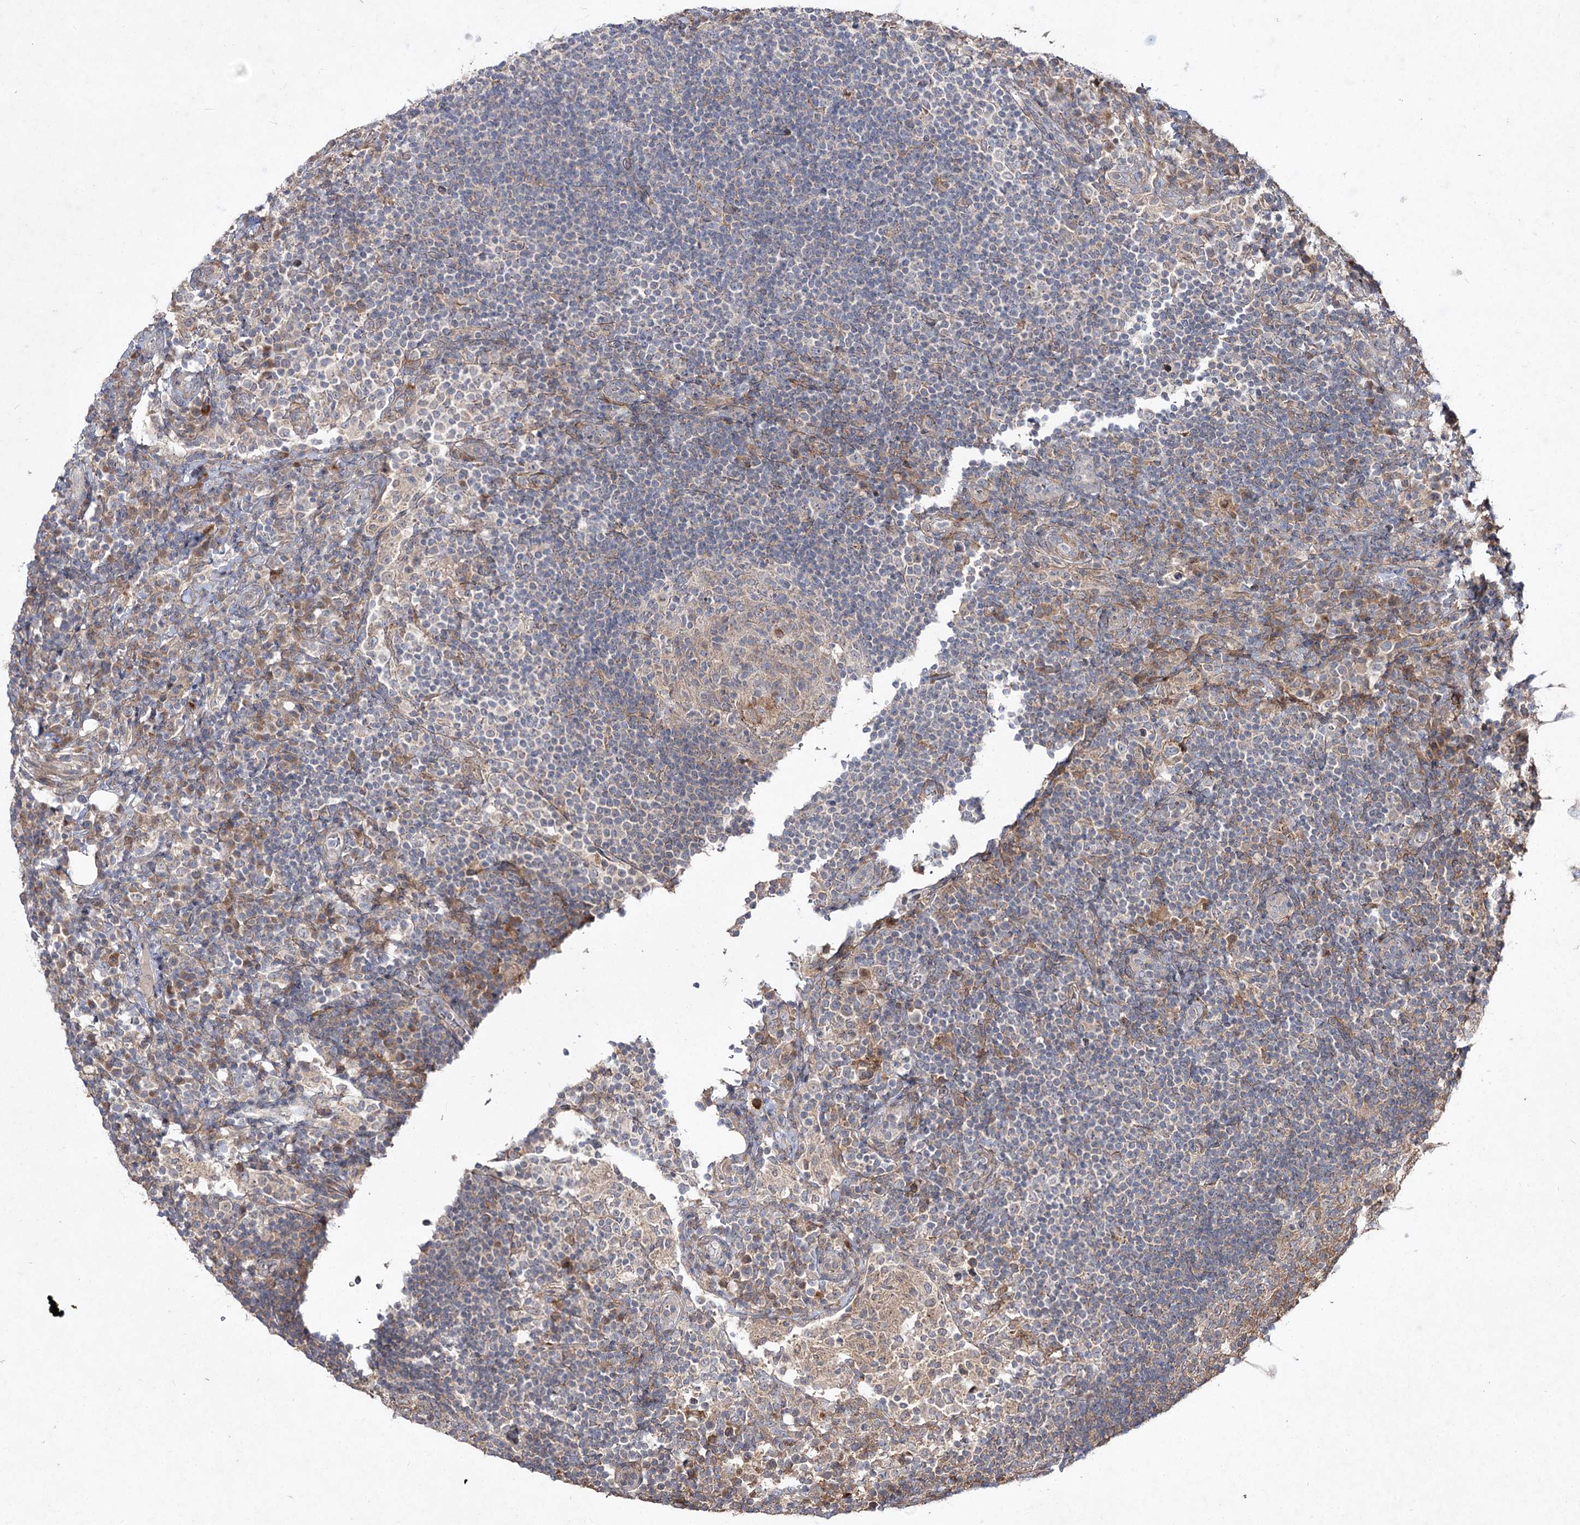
{"staining": {"intensity": "weak", "quantity": "25%-75%", "location": "cytoplasmic/membranous"}, "tissue": "lymph node", "cell_type": "Germinal center cells", "image_type": "normal", "snomed": [{"axis": "morphology", "description": "Normal tissue, NOS"}, {"axis": "topography", "description": "Lymph node"}], "caption": "Immunohistochemical staining of unremarkable lymph node exhibits 25%-75% levels of weak cytoplasmic/membranous protein staining in approximately 25%-75% of germinal center cells. The protein of interest is shown in brown color, while the nuclei are stained blue.", "gene": "CIB2", "patient": {"sex": "female", "age": 53}}